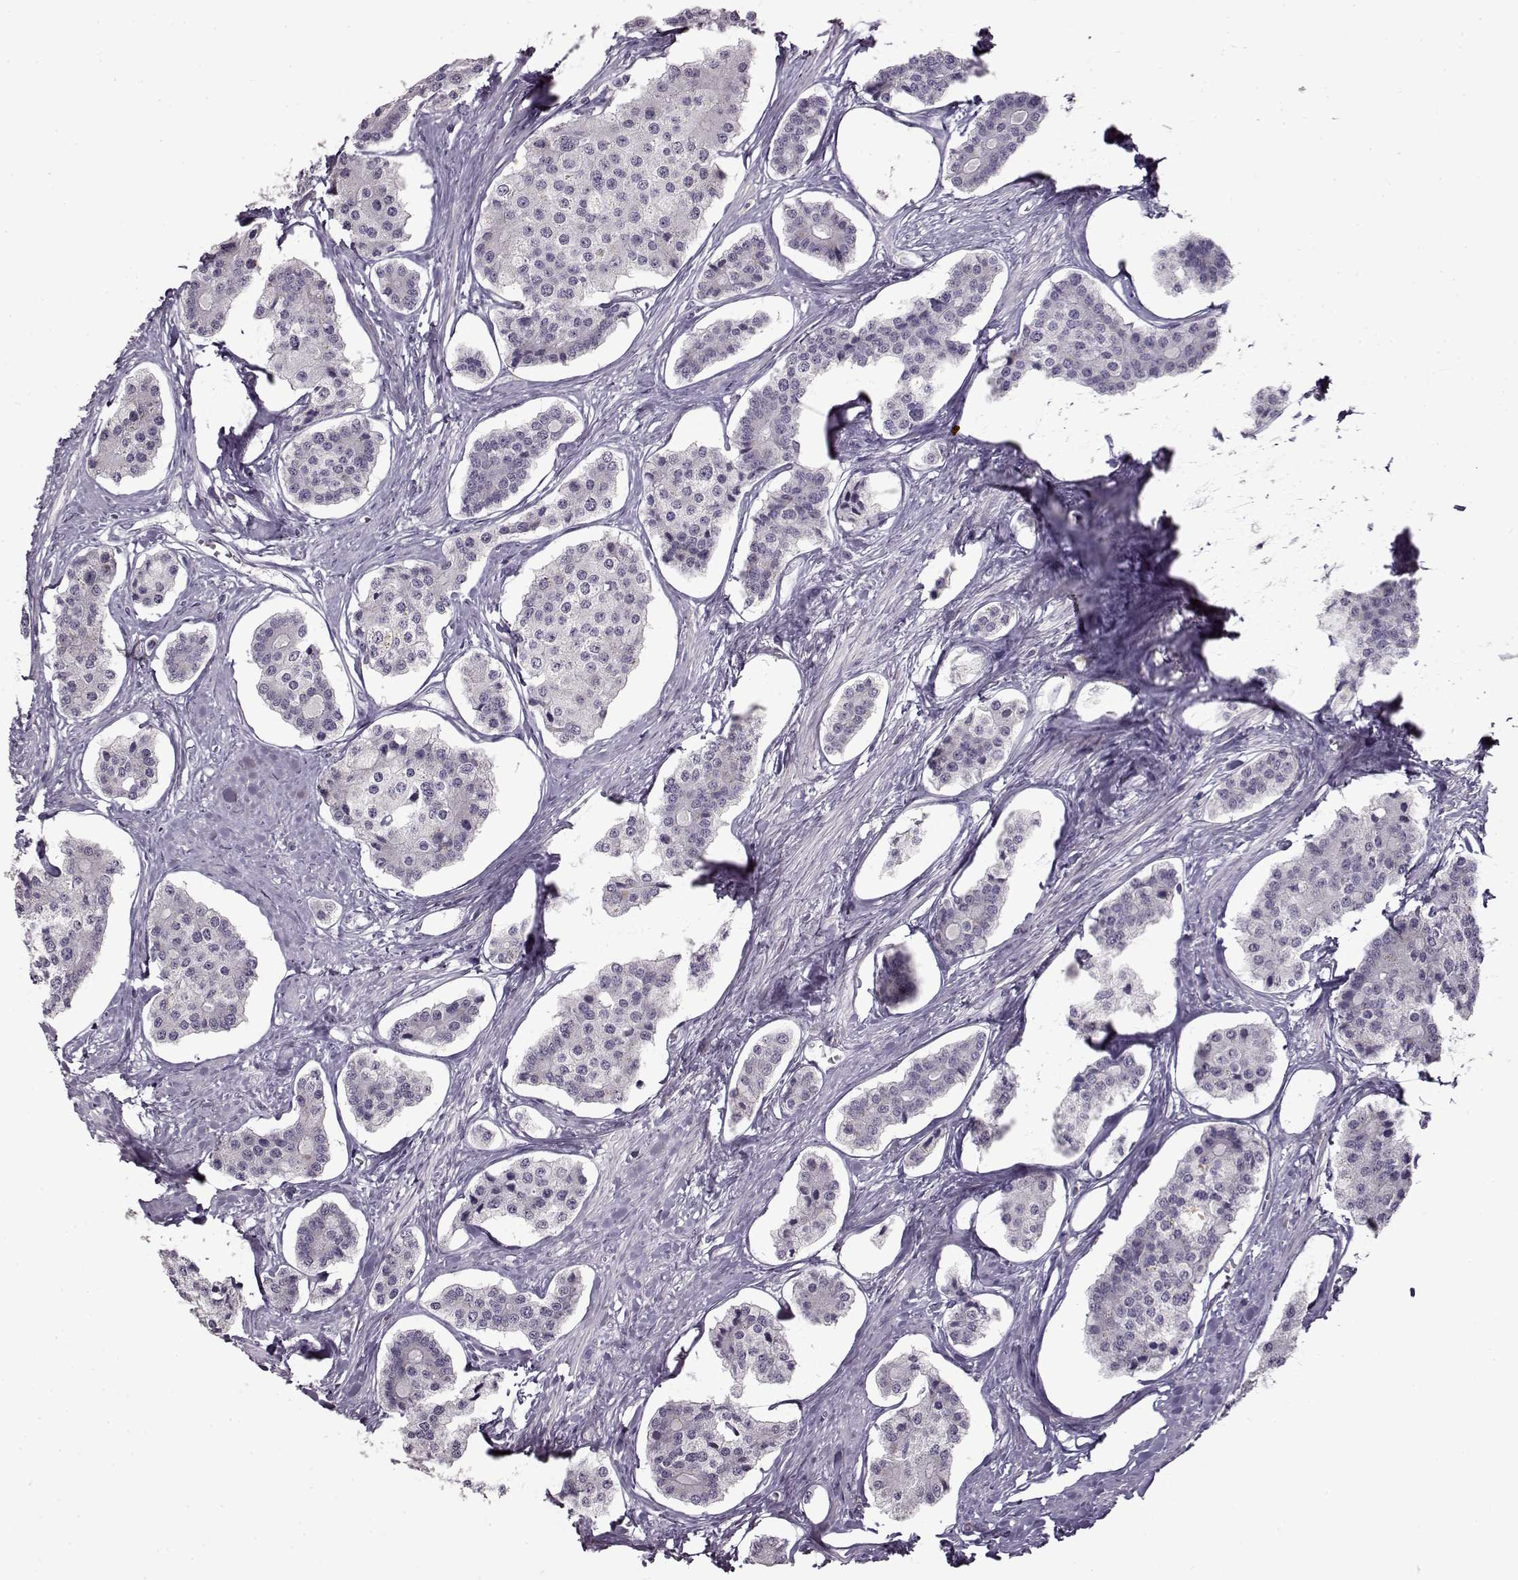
{"staining": {"intensity": "negative", "quantity": "none", "location": "none"}, "tissue": "carcinoid", "cell_type": "Tumor cells", "image_type": "cancer", "snomed": [{"axis": "morphology", "description": "Carcinoid, malignant, NOS"}, {"axis": "topography", "description": "Small intestine"}], "caption": "Malignant carcinoid was stained to show a protein in brown. There is no significant staining in tumor cells.", "gene": "FSHB", "patient": {"sex": "female", "age": 65}}